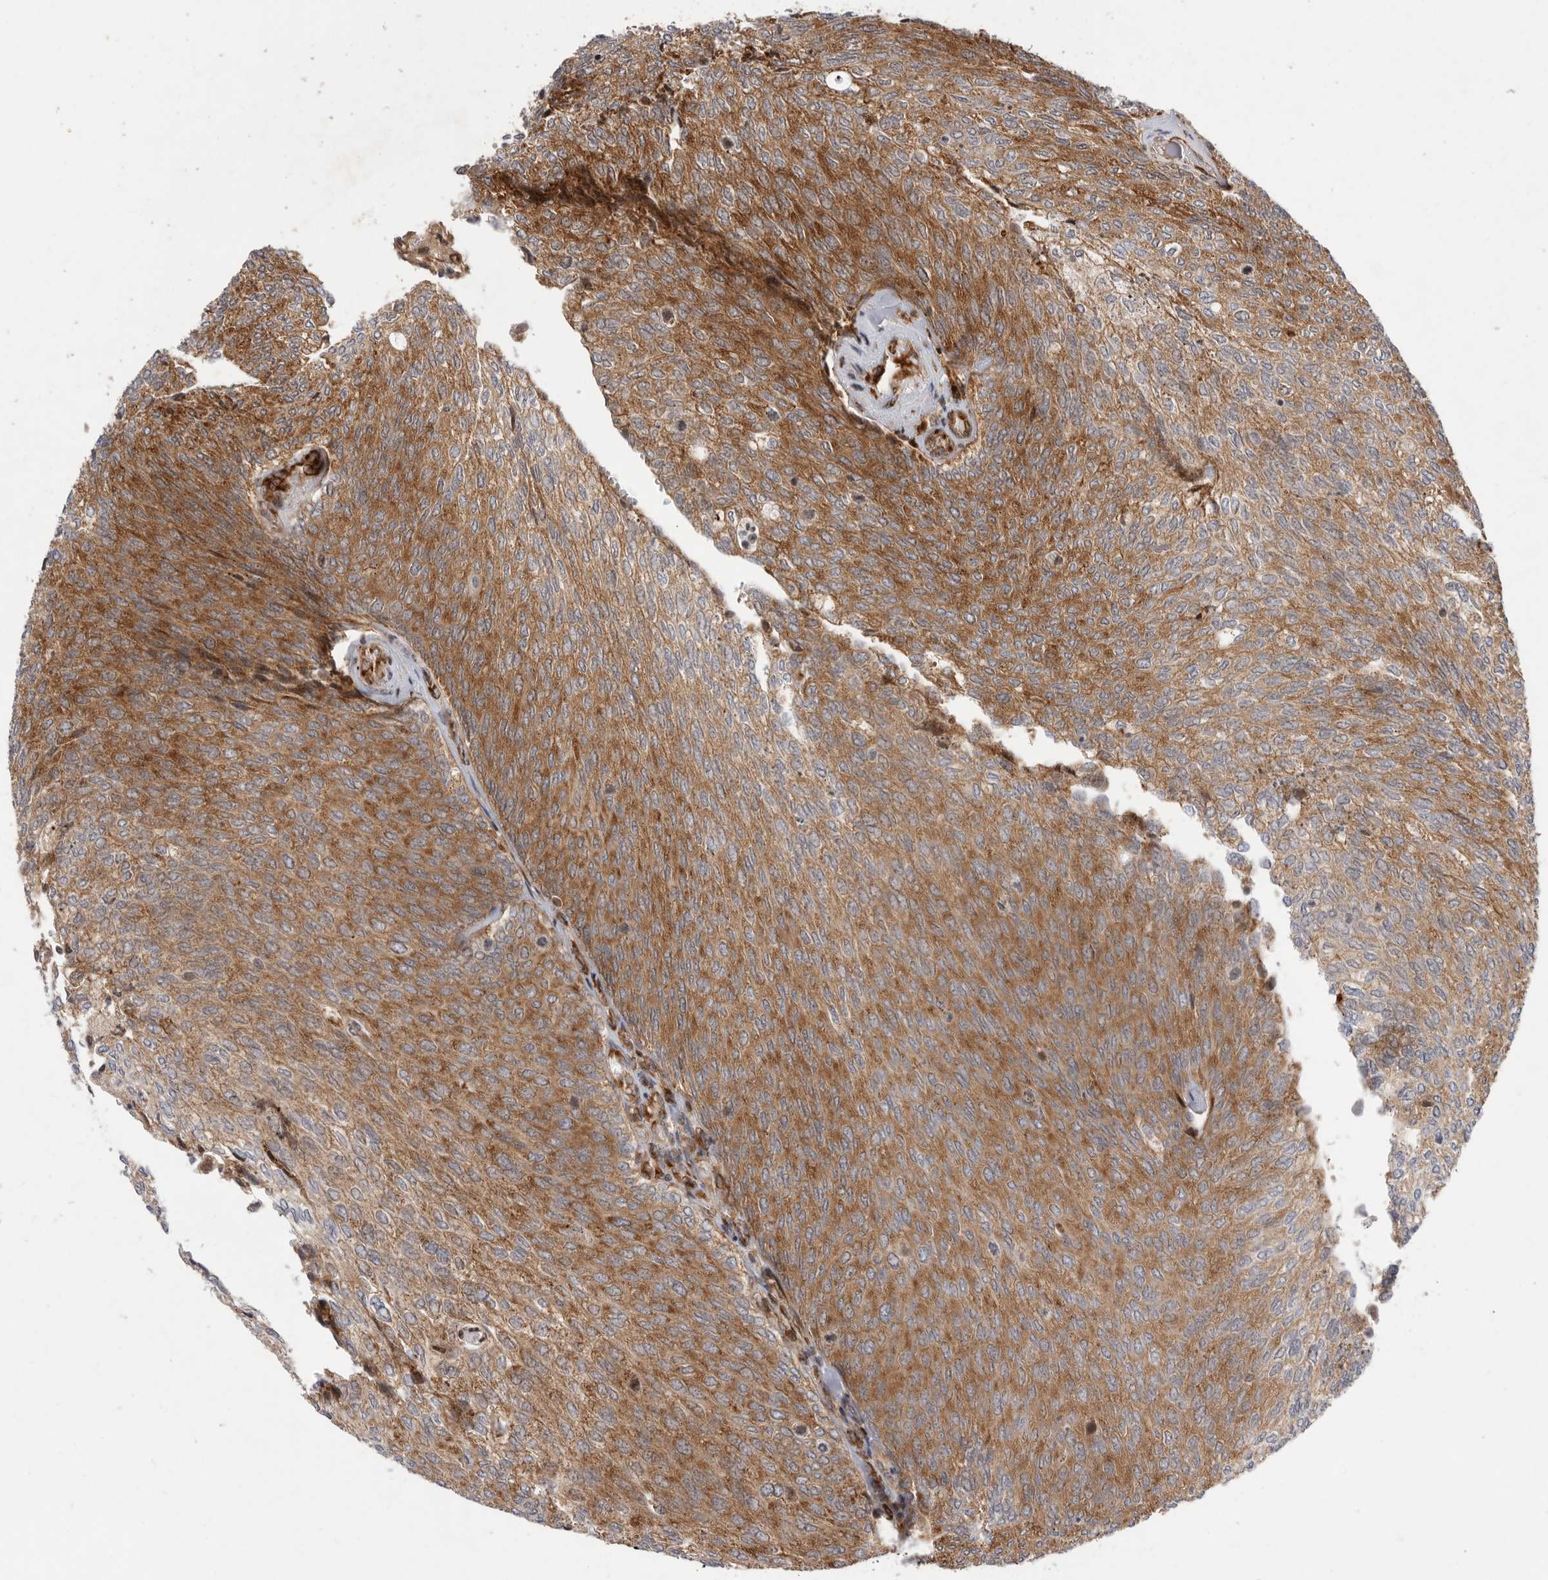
{"staining": {"intensity": "moderate", "quantity": ">75%", "location": "cytoplasmic/membranous"}, "tissue": "urothelial cancer", "cell_type": "Tumor cells", "image_type": "cancer", "snomed": [{"axis": "morphology", "description": "Urothelial carcinoma, Low grade"}, {"axis": "topography", "description": "Urinary bladder"}], "caption": "Immunohistochemical staining of human urothelial carcinoma (low-grade) shows medium levels of moderate cytoplasmic/membranous expression in approximately >75% of tumor cells.", "gene": "FZD3", "patient": {"sex": "female", "age": 79}}